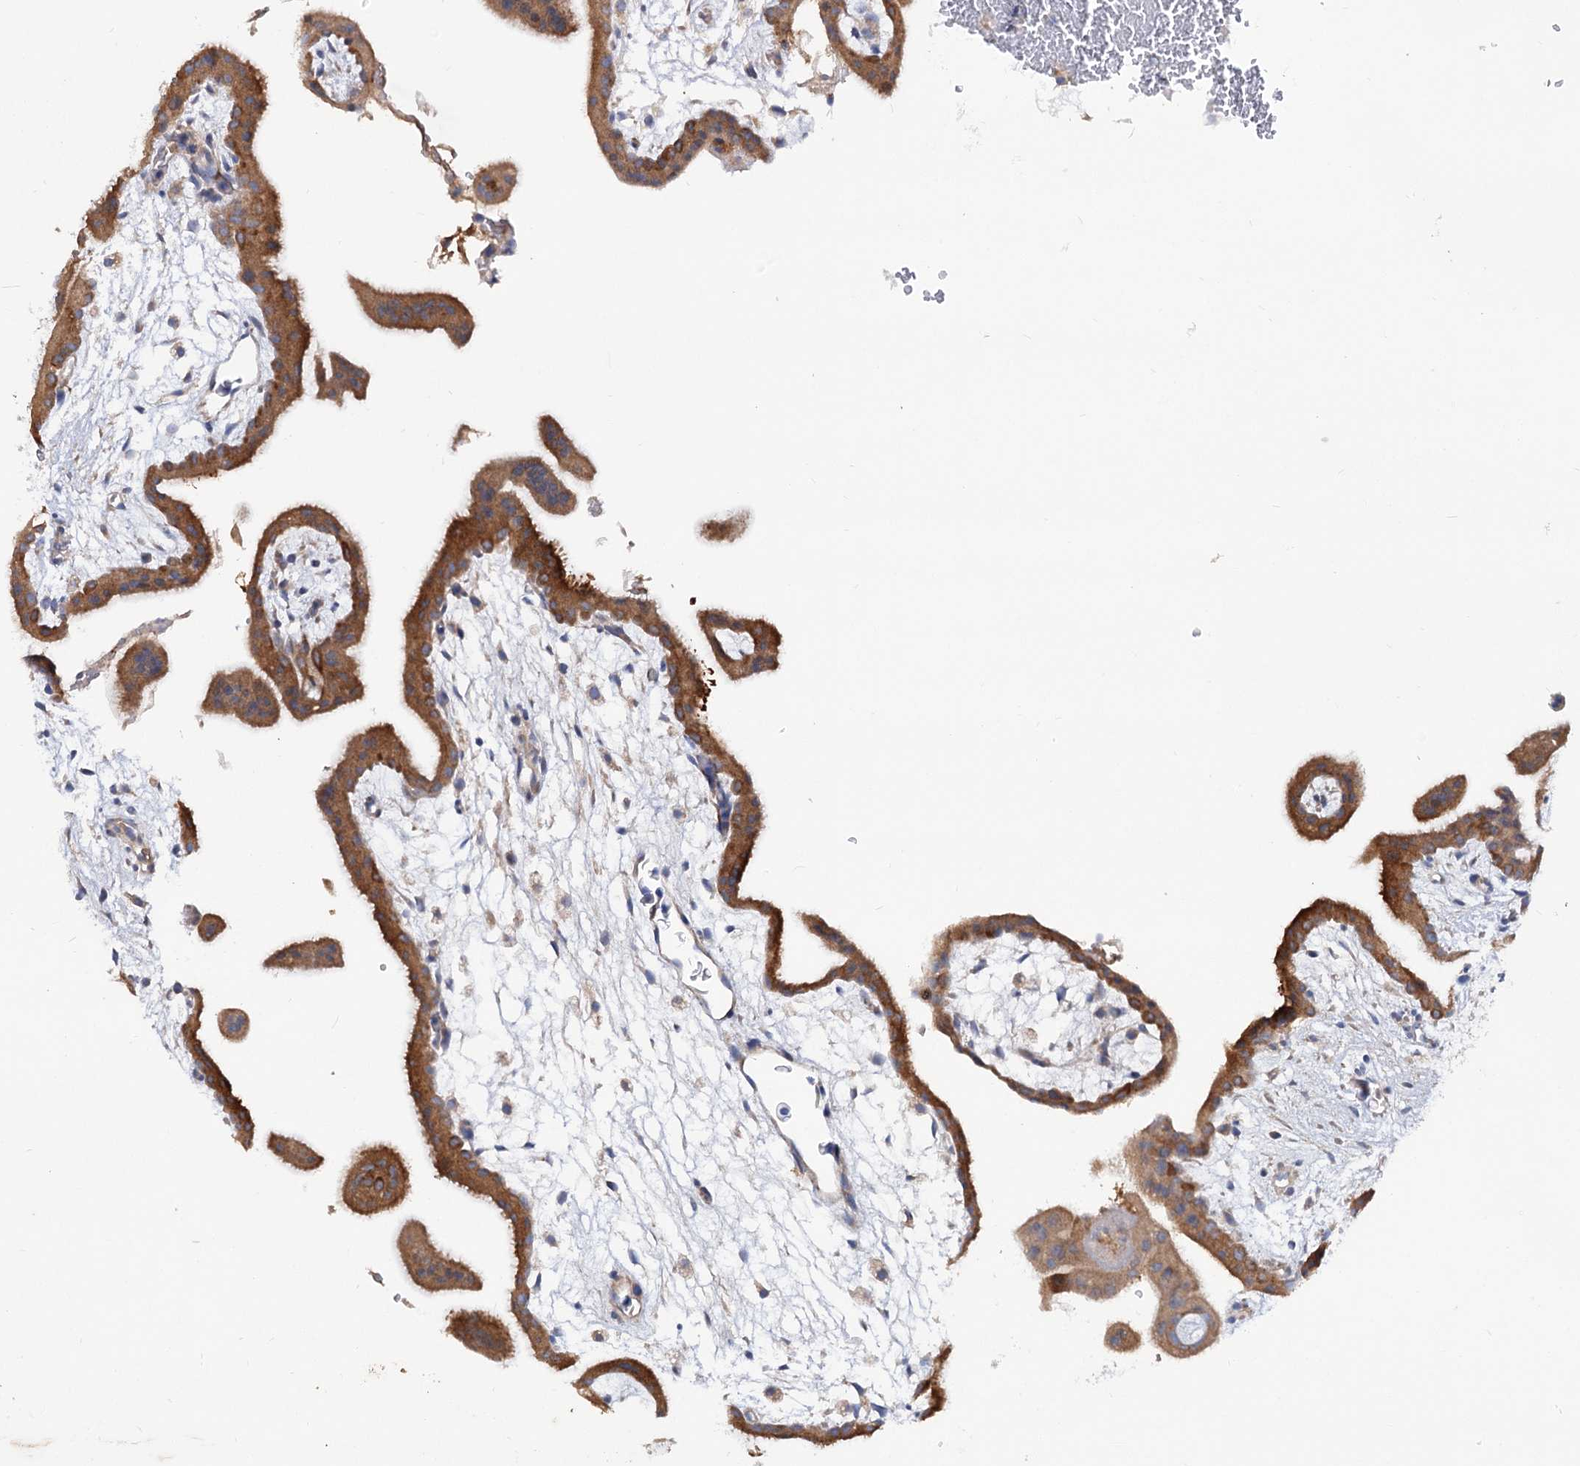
{"staining": {"intensity": "moderate", "quantity": "25%-75%", "location": "cytoplasmic/membranous"}, "tissue": "placenta", "cell_type": "Trophoblastic cells", "image_type": "normal", "snomed": [{"axis": "morphology", "description": "Normal tissue, NOS"}, {"axis": "topography", "description": "Placenta"}], "caption": "This image shows IHC staining of benign placenta, with medium moderate cytoplasmic/membranous staining in approximately 25%-75% of trophoblastic cells.", "gene": "TRIM55", "patient": {"sex": "female", "age": 35}}